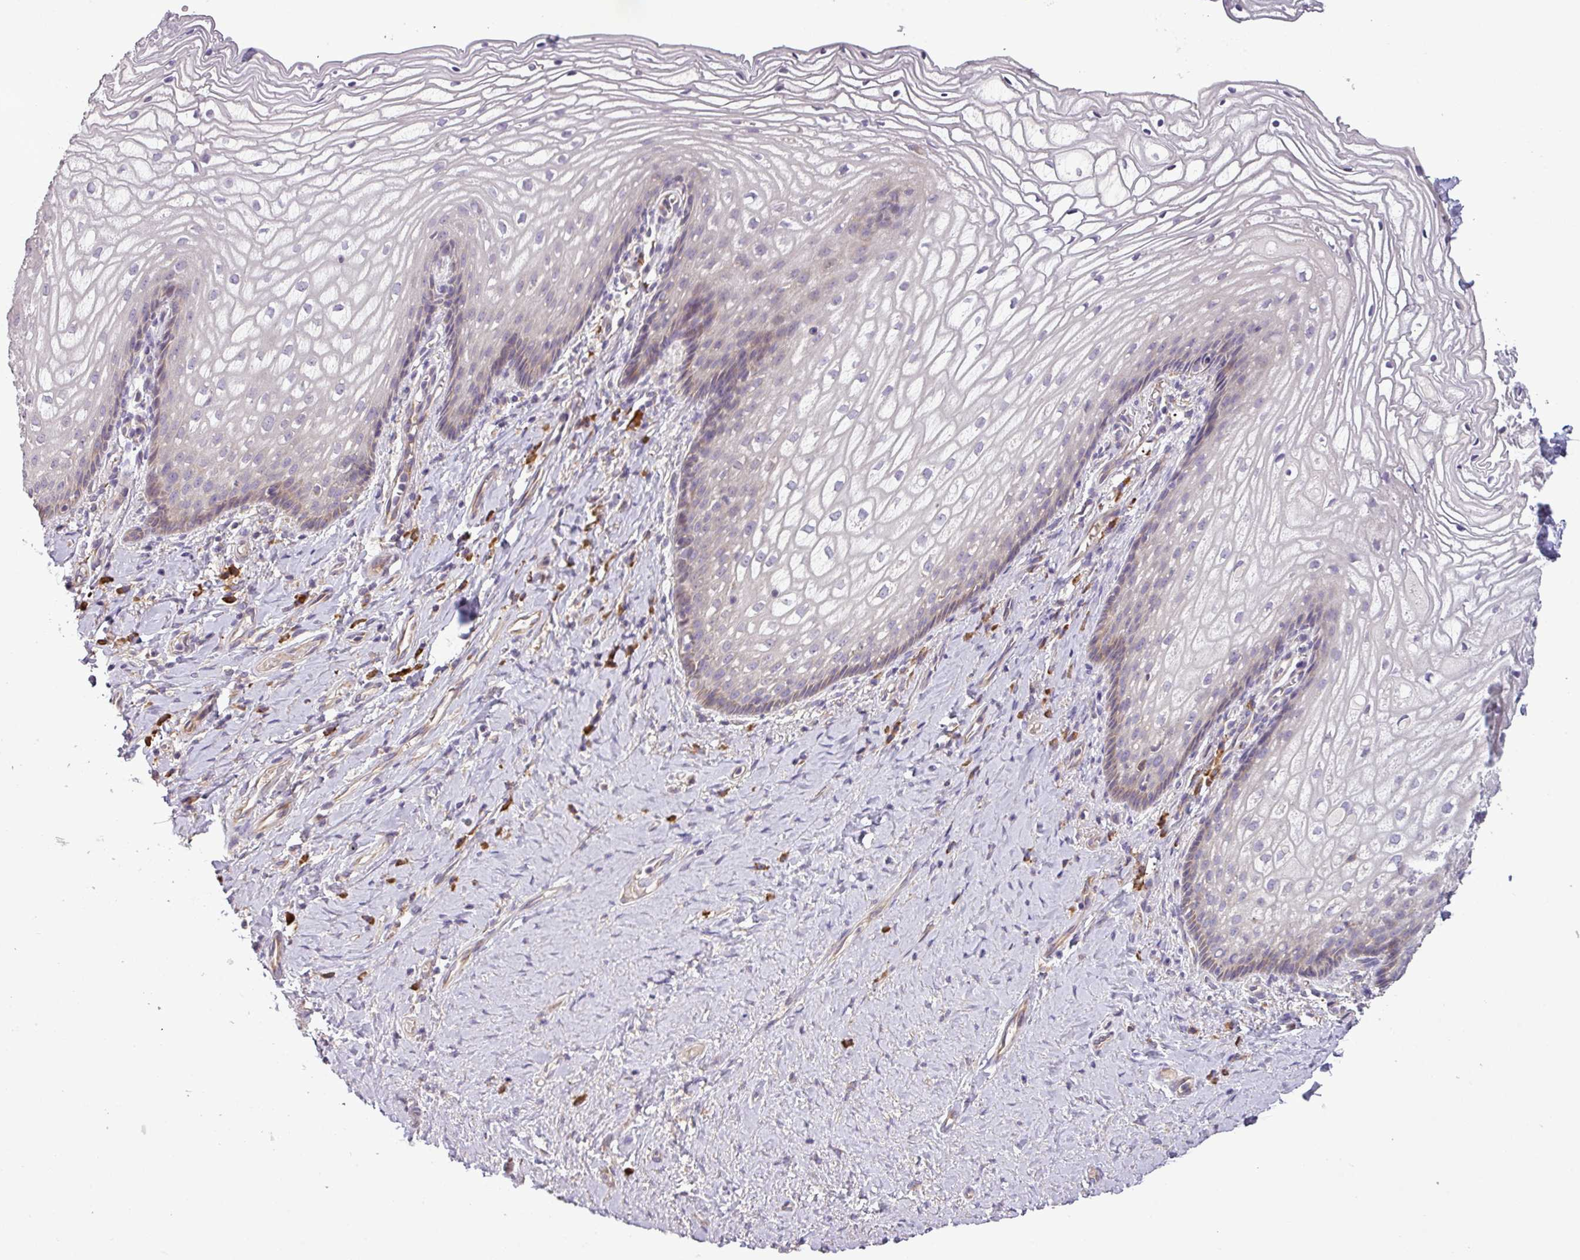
{"staining": {"intensity": "weak", "quantity": "<25%", "location": "cytoplasmic/membranous"}, "tissue": "vagina", "cell_type": "Squamous epithelial cells", "image_type": "normal", "snomed": [{"axis": "morphology", "description": "Normal tissue, NOS"}, {"axis": "topography", "description": "Vagina"}], "caption": "Protein analysis of benign vagina exhibits no significant positivity in squamous epithelial cells.", "gene": "MOCS3", "patient": {"sex": "female", "age": 60}}